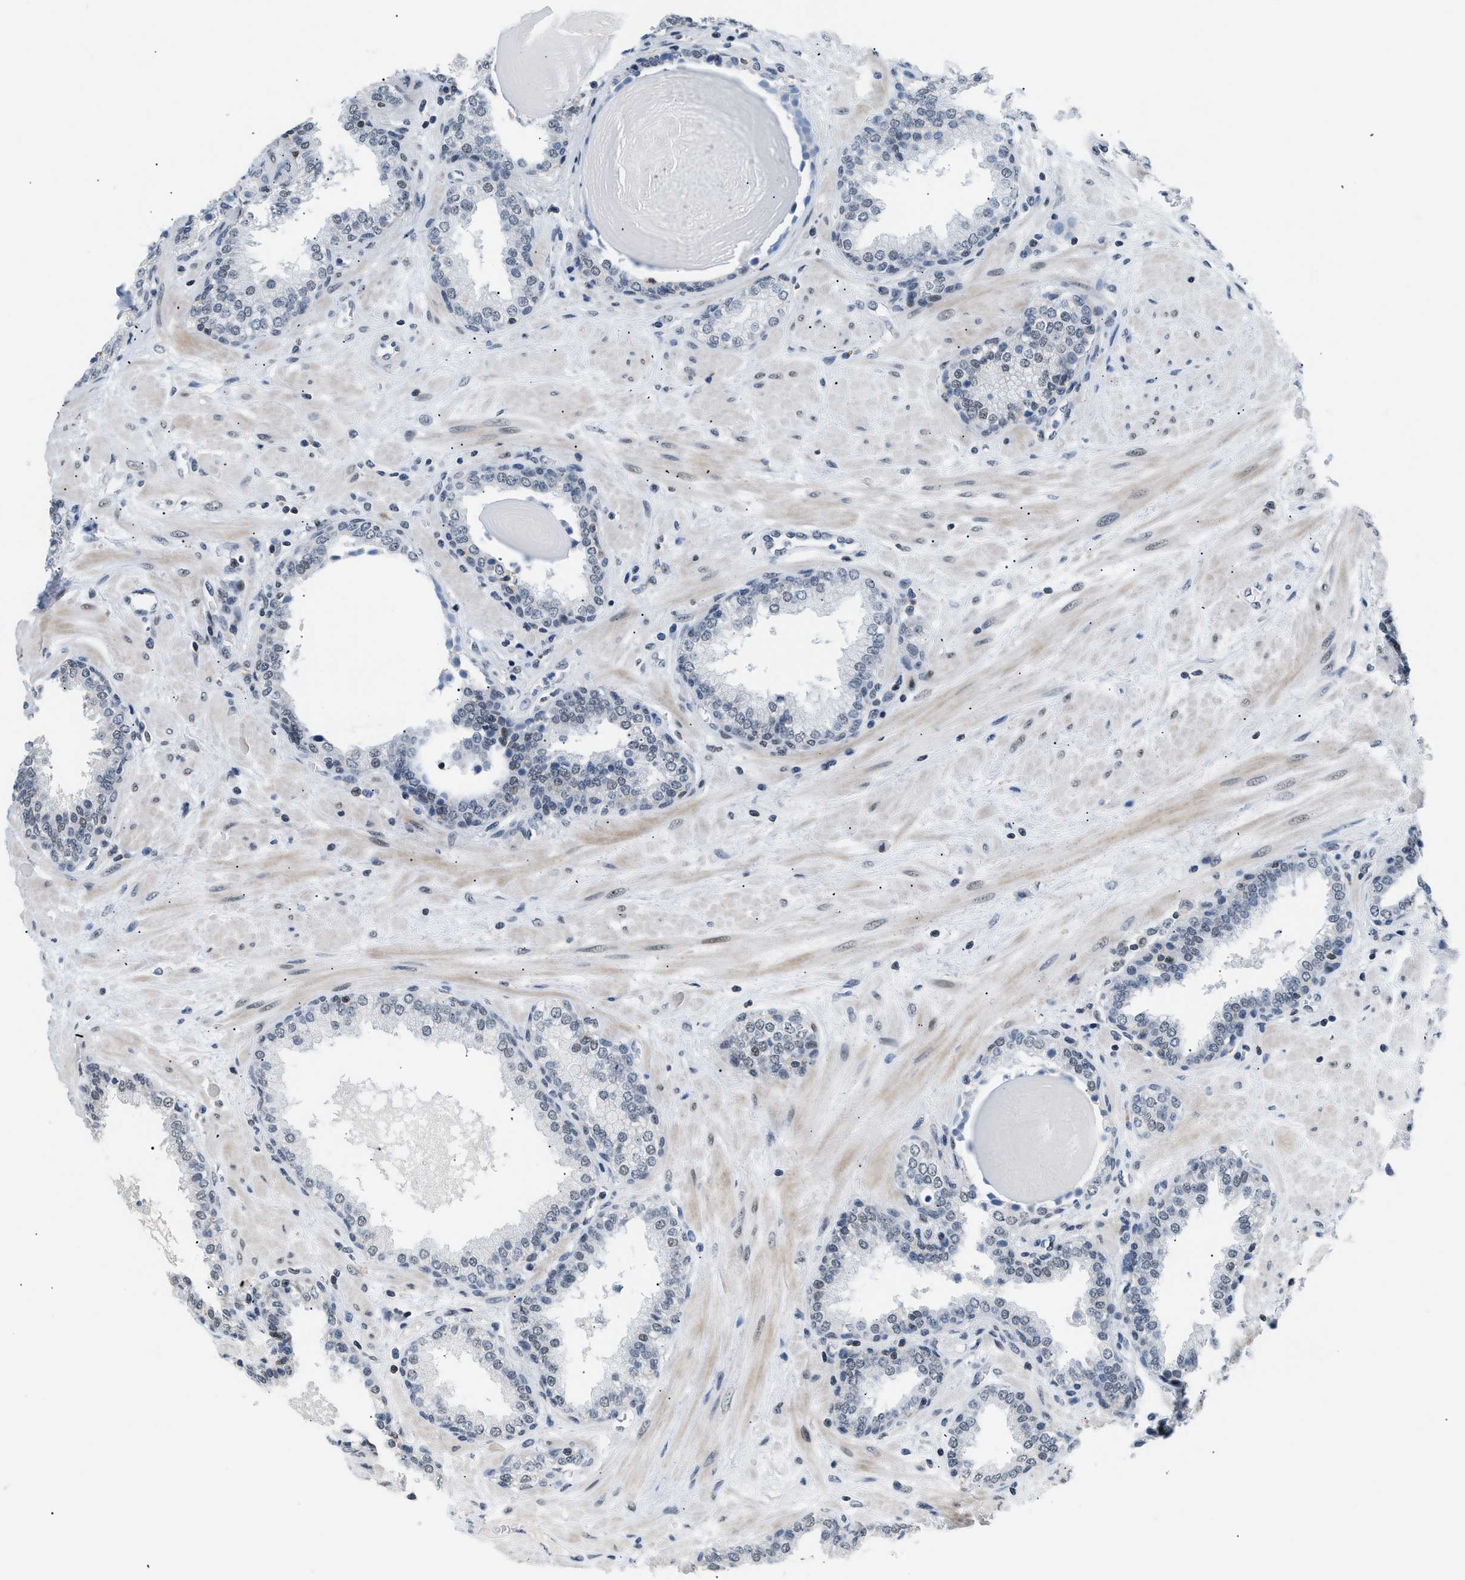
{"staining": {"intensity": "weak", "quantity": "<25%", "location": "nuclear"}, "tissue": "prostate", "cell_type": "Glandular cells", "image_type": "normal", "snomed": [{"axis": "morphology", "description": "Normal tissue, NOS"}, {"axis": "topography", "description": "Prostate"}], "caption": "IHC of unremarkable human prostate demonstrates no expression in glandular cells.", "gene": "KCNC3", "patient": {"sex": "male", "age": 51}}